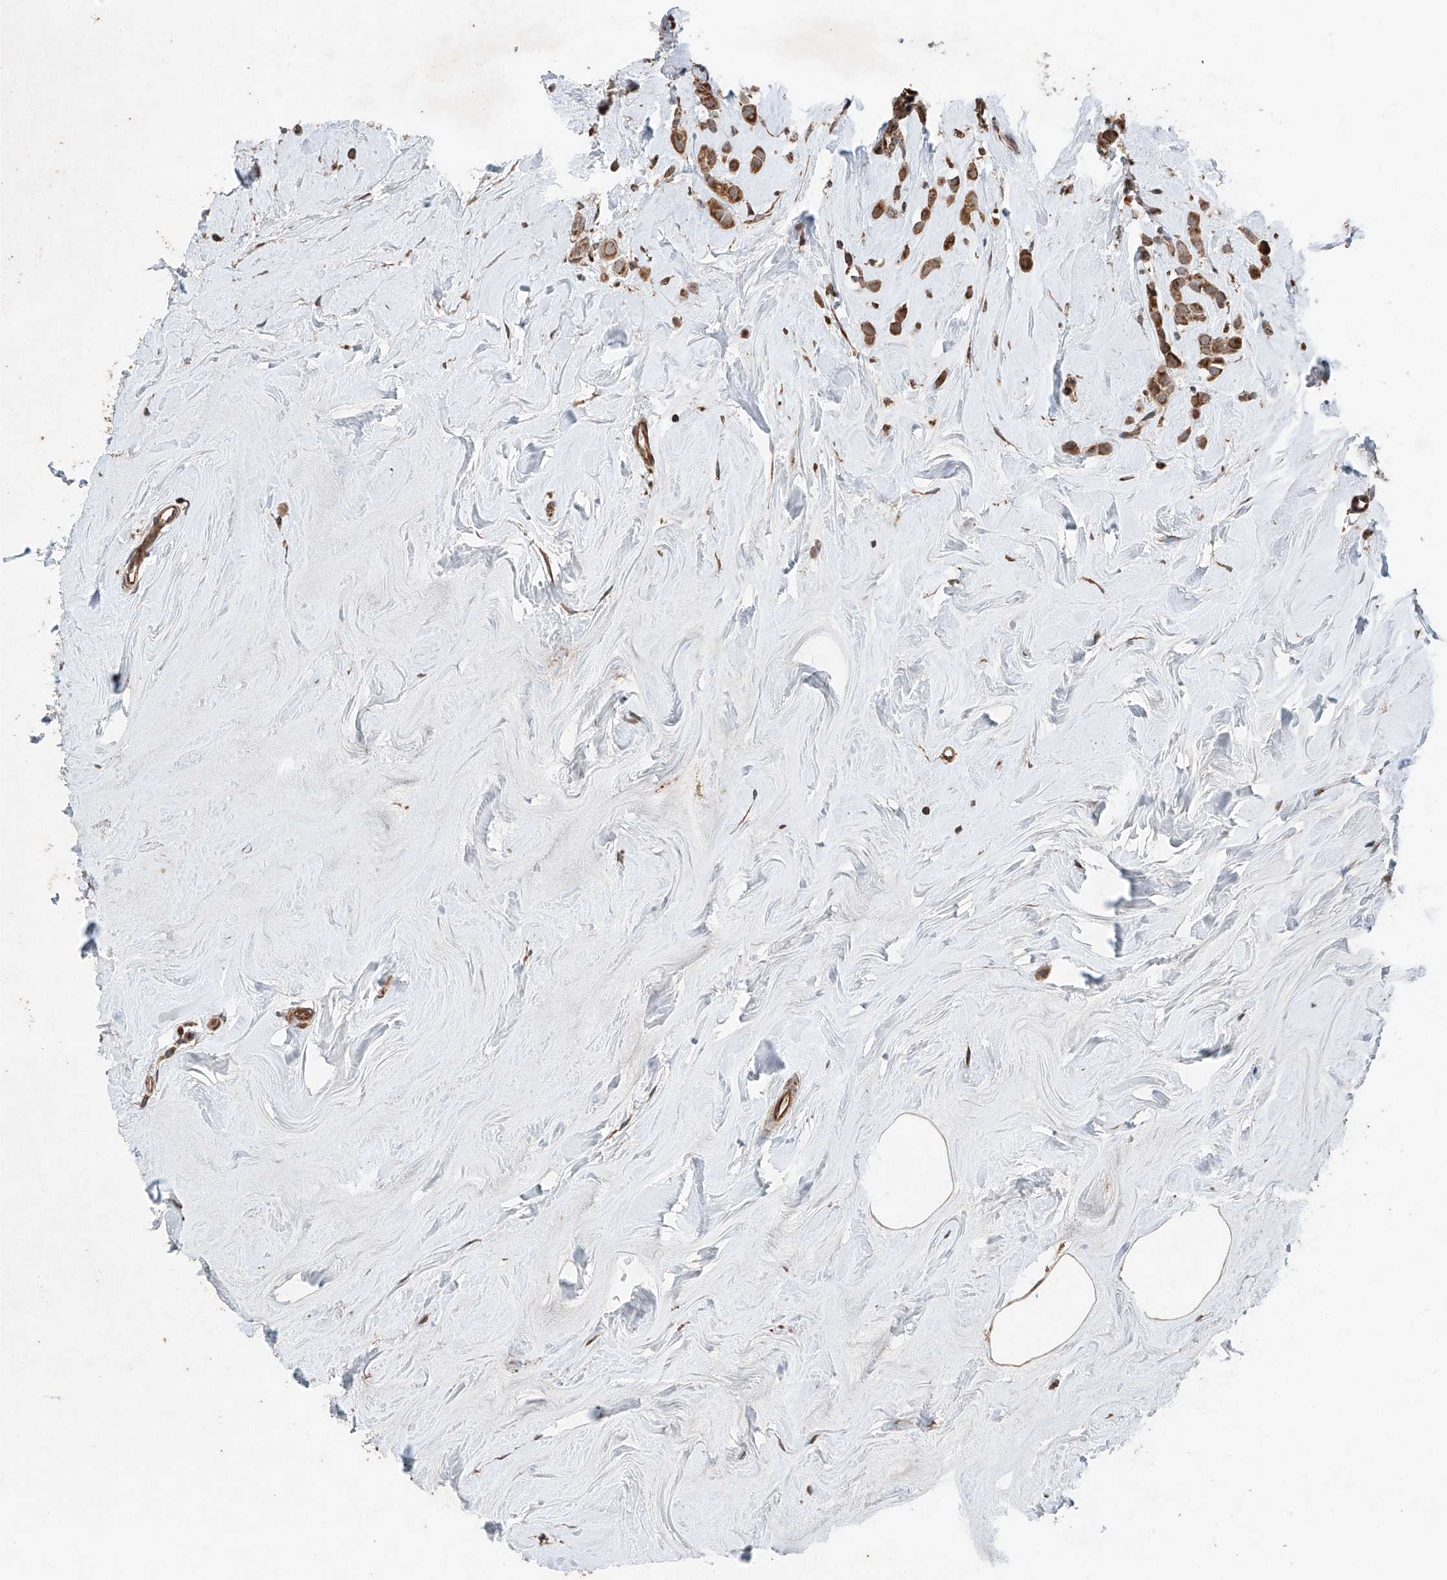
{"staining": {"intensity": "moderate", "quantity": ">75%", "location": "cytoplasmic/membranous"}, "tissue": "breast cancer", "cell_type": "Tumor cells", "image_type": "cancer", "snomed": [{"axis": "morphology", "description": "Lobular carcinoma"}, {"axis": "topography", "description": "Breast"}], "caption": "The photomicrograph shows immunohistochemical staining of breast cancer. There is moderate cytoplasmic/membranous positivity is seen in about >75% of tumor cells. (Stains: DAB (3,3'-diaminobenzidine) in brown, nuclei in blue, Microscopy: brightfield microscopy at high magnification).", "gene": "AP4B1", "patient": {"sex": "female", "age": 47}}